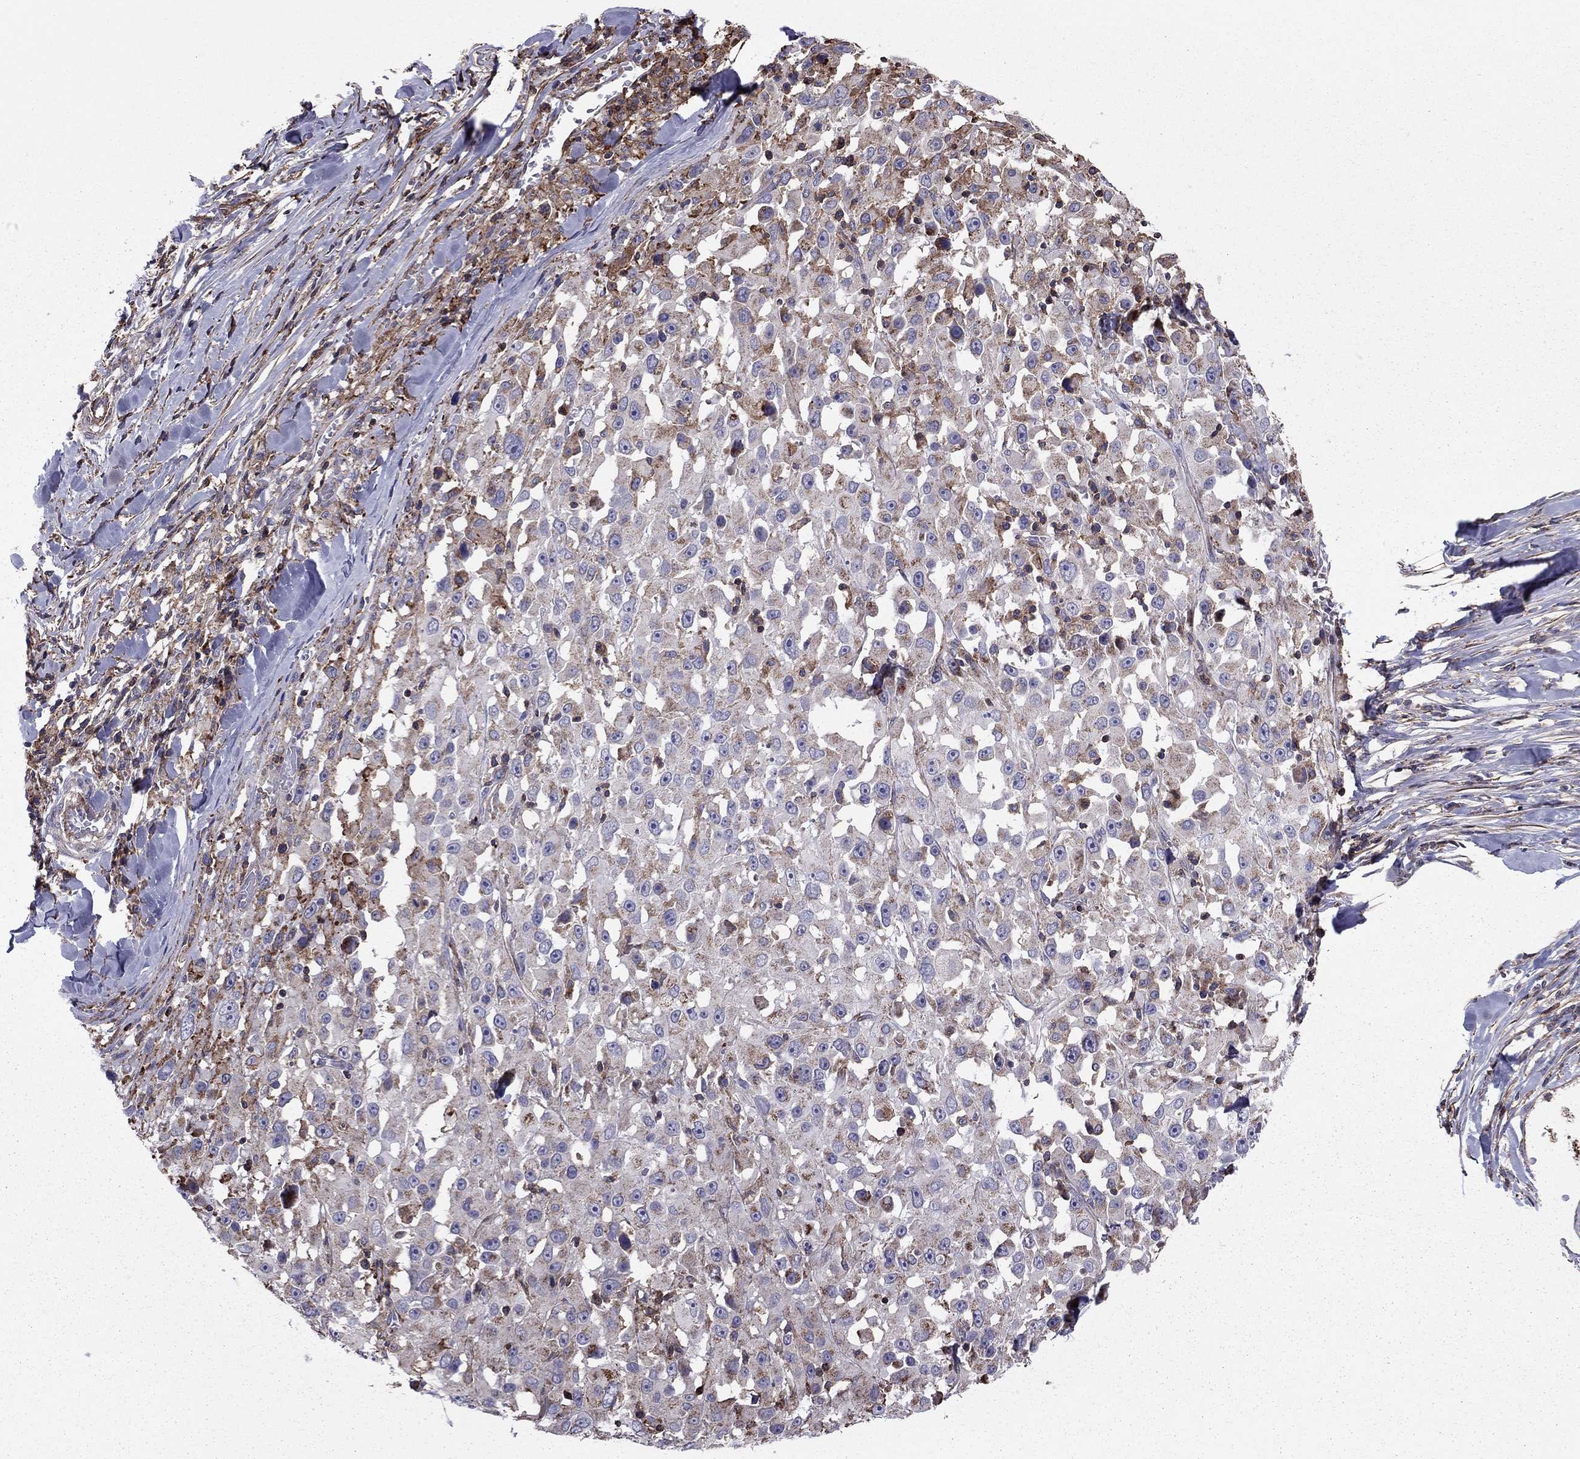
{"staining": {"intensity": "moderate", "quantity": "<25%", "location": "cytoplasmic/membranous"}, "tissue": "melanoma", "cell_type": "Tumor cells", "image_type": "cancer", "snomed": [{"axis": "morphology", "description": "Malignant melanoma, Metastatic site"}, {"axis": "topography", "description": "Lymph node"}], "caption": "Protein staining shows moderate cytoplasmic/membranous expression in about <25% of tumor cells in melanoma.", "gene": "ALG6", "patient": {"sex": "male", "age": 50}}